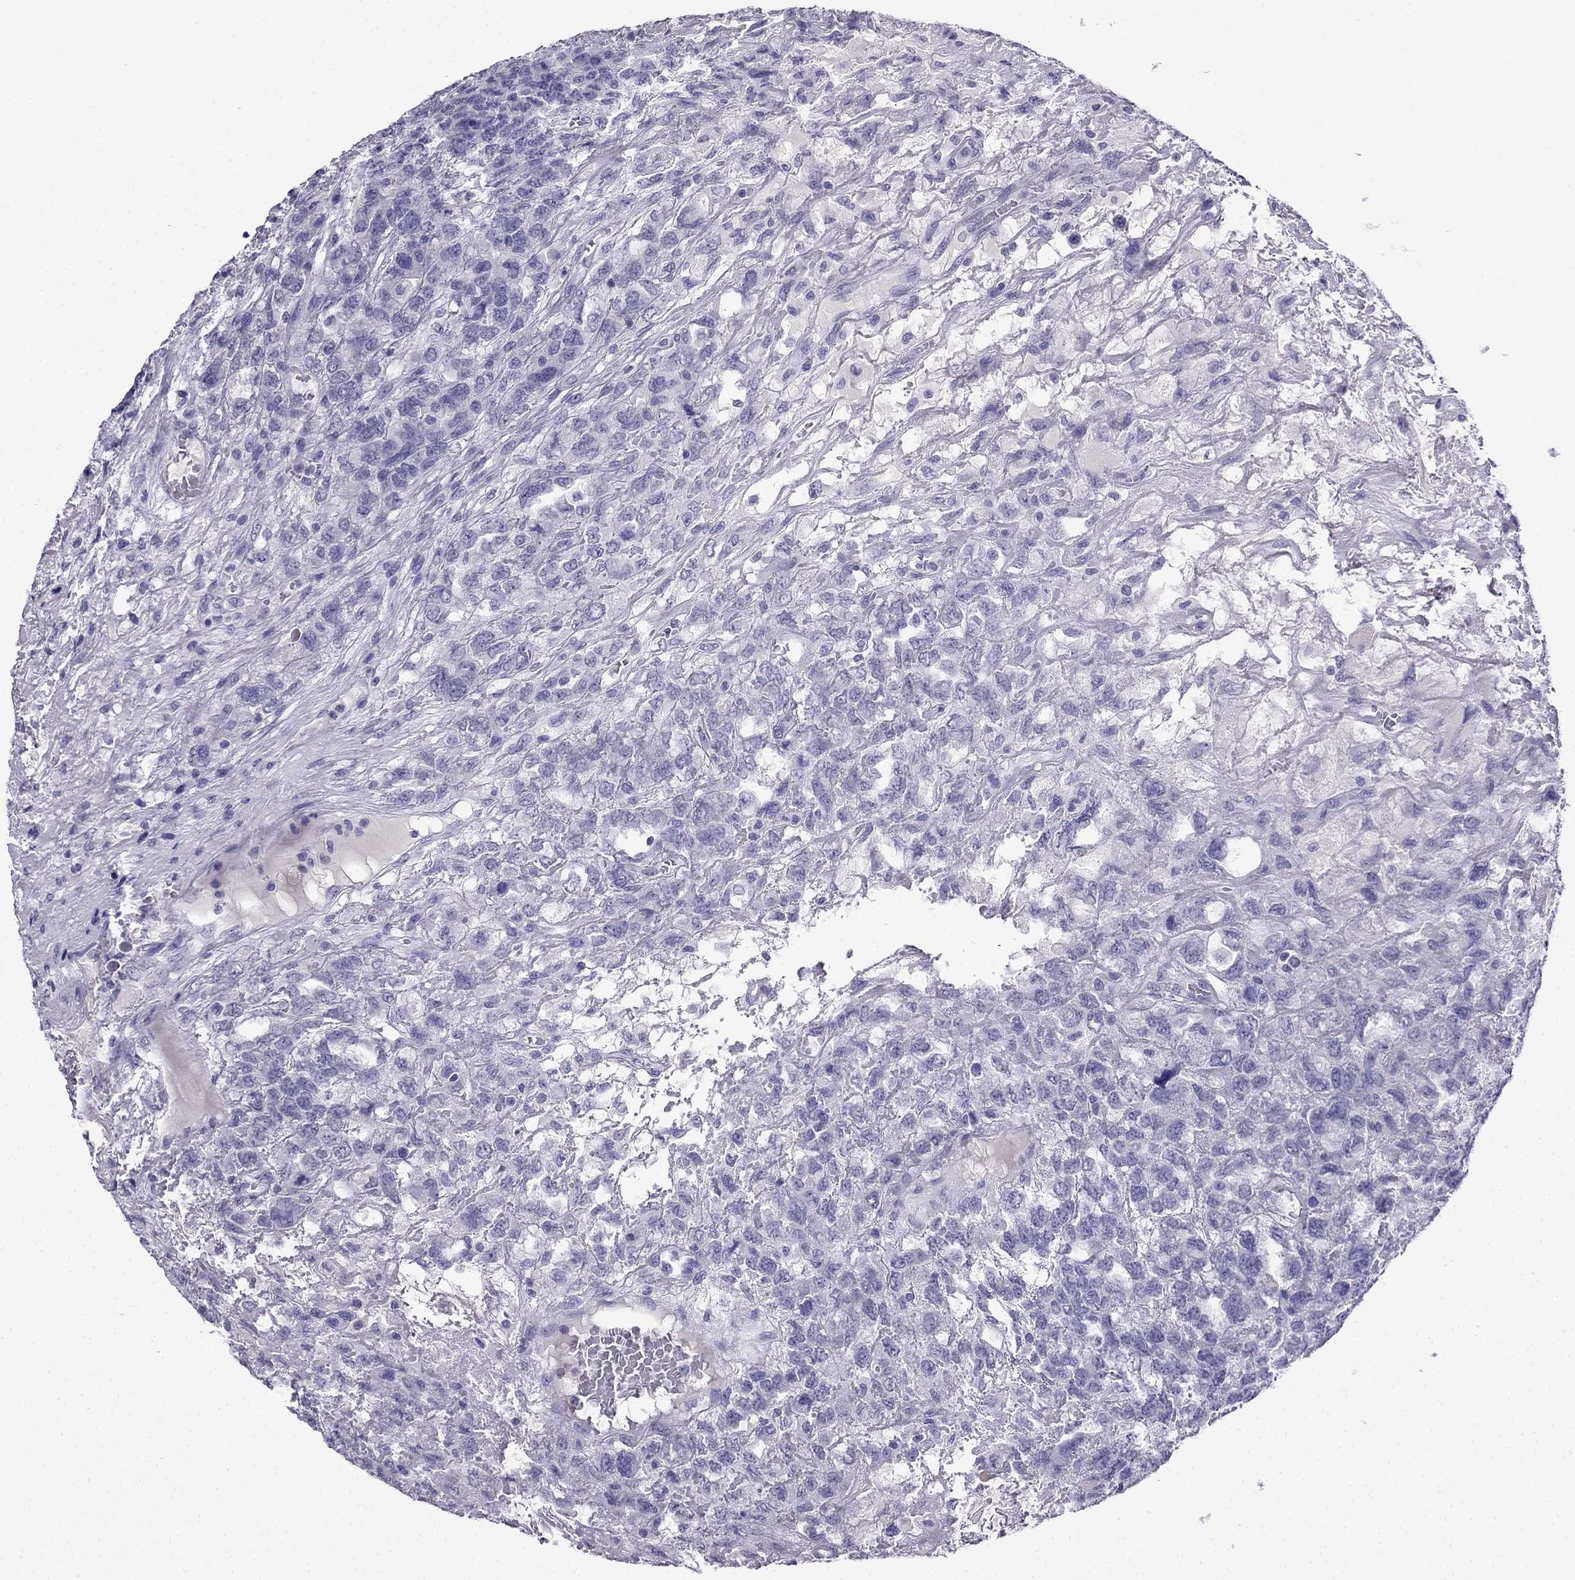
{"staining": {"intensity": "negative", "quantity": "none", "location": "none"}, "tissue": "testis cancer", "cell_type": "Tumor cells", "image_type": "cancer", "snomed": [{"axis": "morphology", "description": "Seminoma, NOS"}, {"axis": "topography", "description": "Testis"}], "caption": "A micrograph of testis cancer stained for a protein shows no brown staining in tumor cells.", "gene": "CDHR4", "patient": {"sex": "male", "age": 52}}